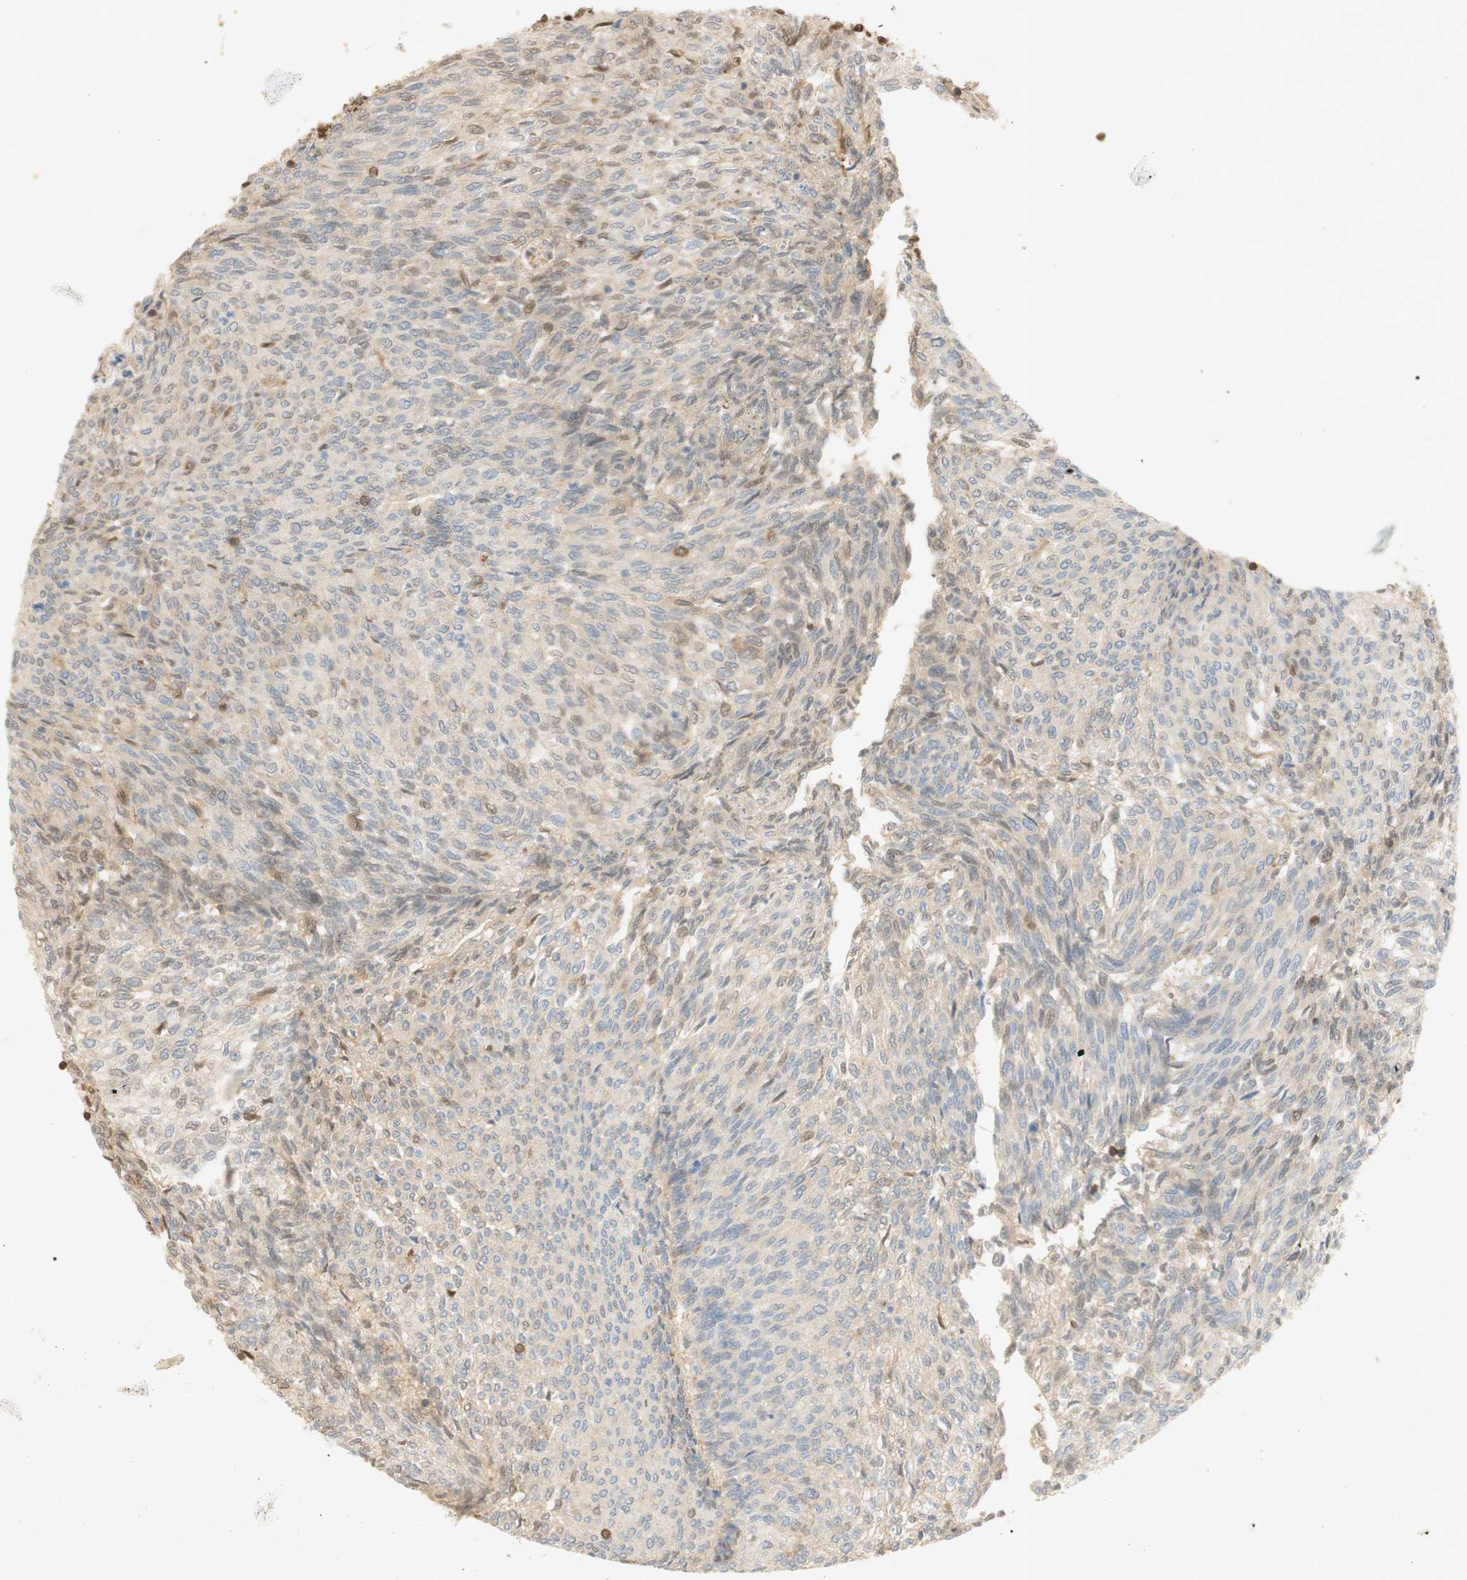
{"staining": {"intensity": "weak", "quantity": ">75%", "location": "cytoplasmic/membranous"}, "tissue": "urothelial cancer", "cell_type": "Tumor cells", "image_type": "cancer", "snomed": [{"axis": "morphology", "description": "Urothelial carcinoma, Low grade"}, {"axis": "topography", "description": "Urinary bladder"}], "caption": "Urothelial cancer stained with a protein marker demonstrates weak staining in tumor cells.", "gene": "NAP1L4", "patient": {"sex": "female", "age": 79}}